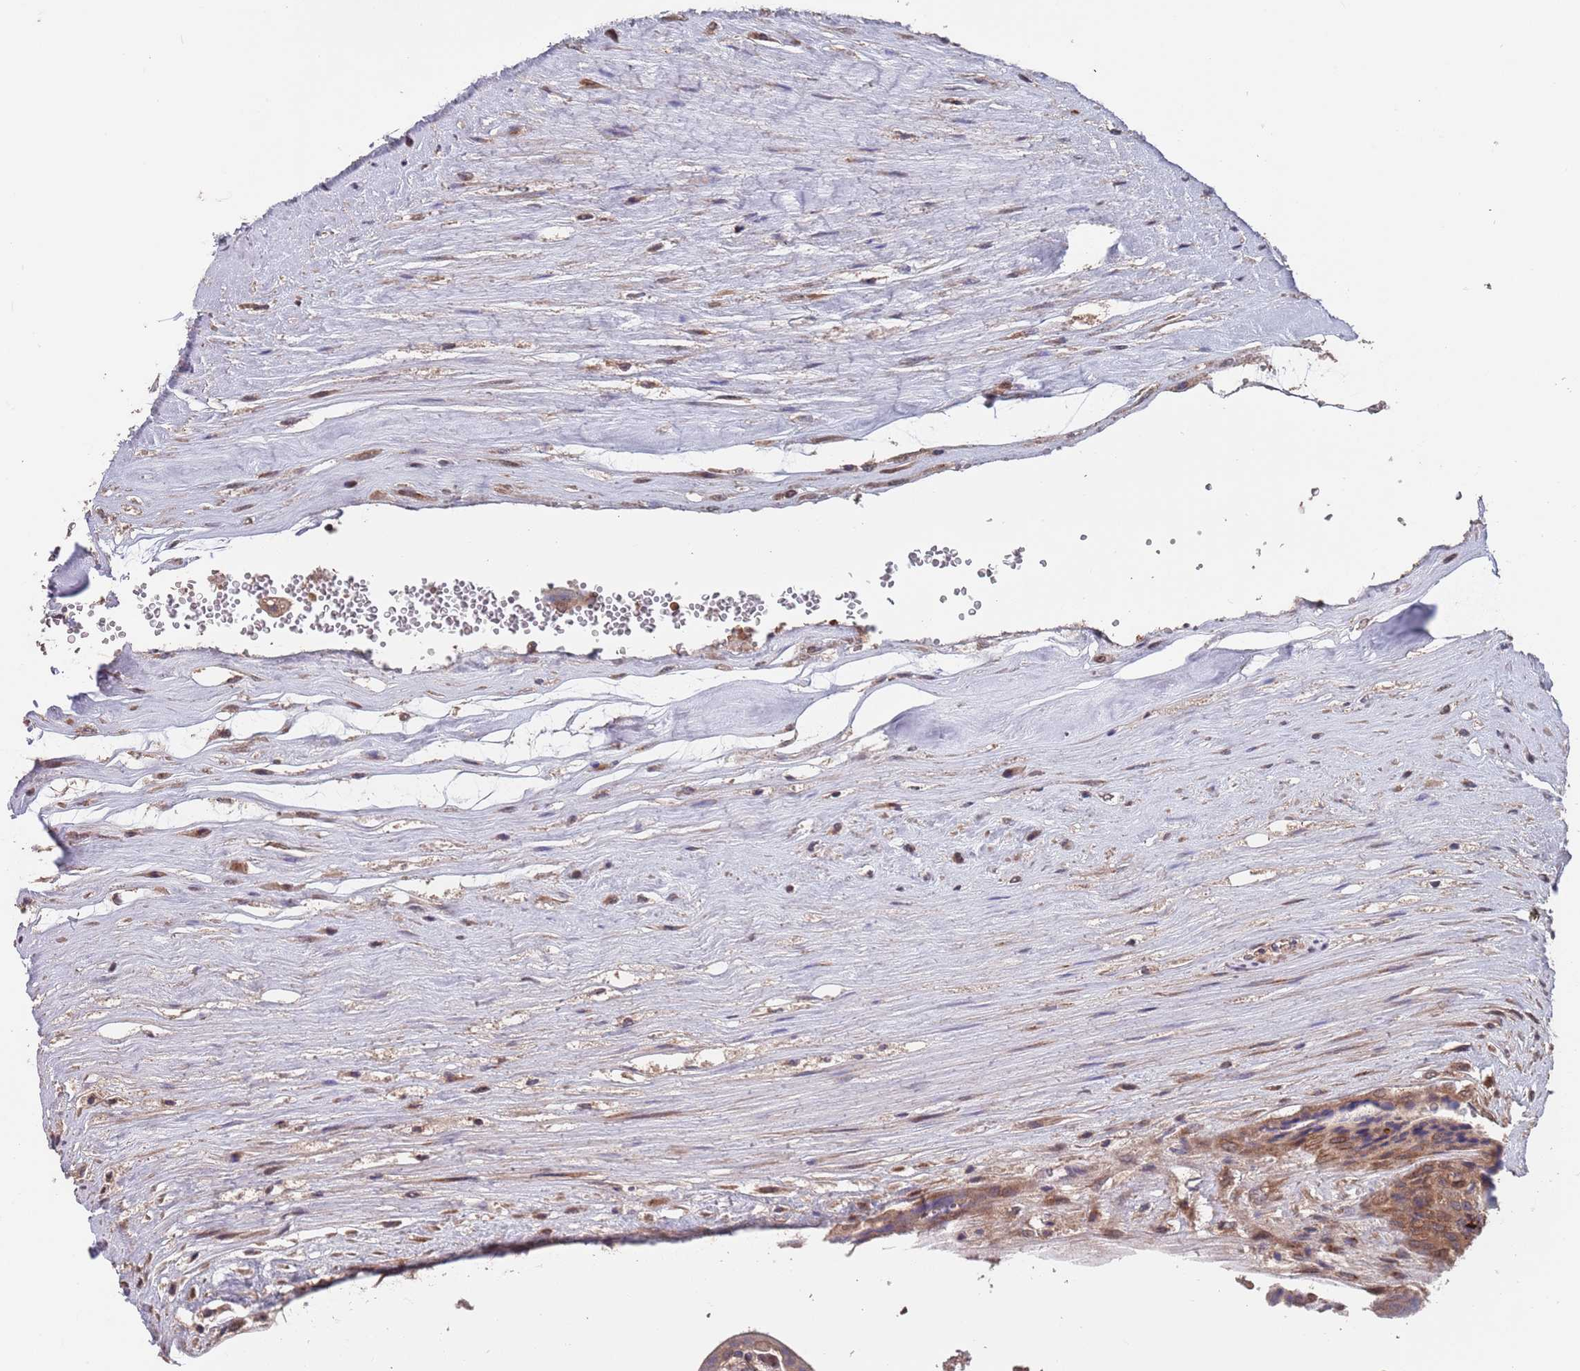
{"staining": {"intensity": "moderate", "quantity": ">75%", "location": "cytoplasmic/membranous"}, "tissue": "placenta", "cell_type": "Trophoblastic cells", "image_type": "normal", "snomed": [{"axis": "morphology", "description": "Normal tissue, NOS"}, {"axis": "topography", "description": "Placenta"}], "caption": "Protein analysis of normal placenta reveals moderate cytoplasmic/membranous positivity in approximately >75% of trophoblastic cells.", "gene": "UNC45A", "patient": {"sex": "female", "age": 37}}